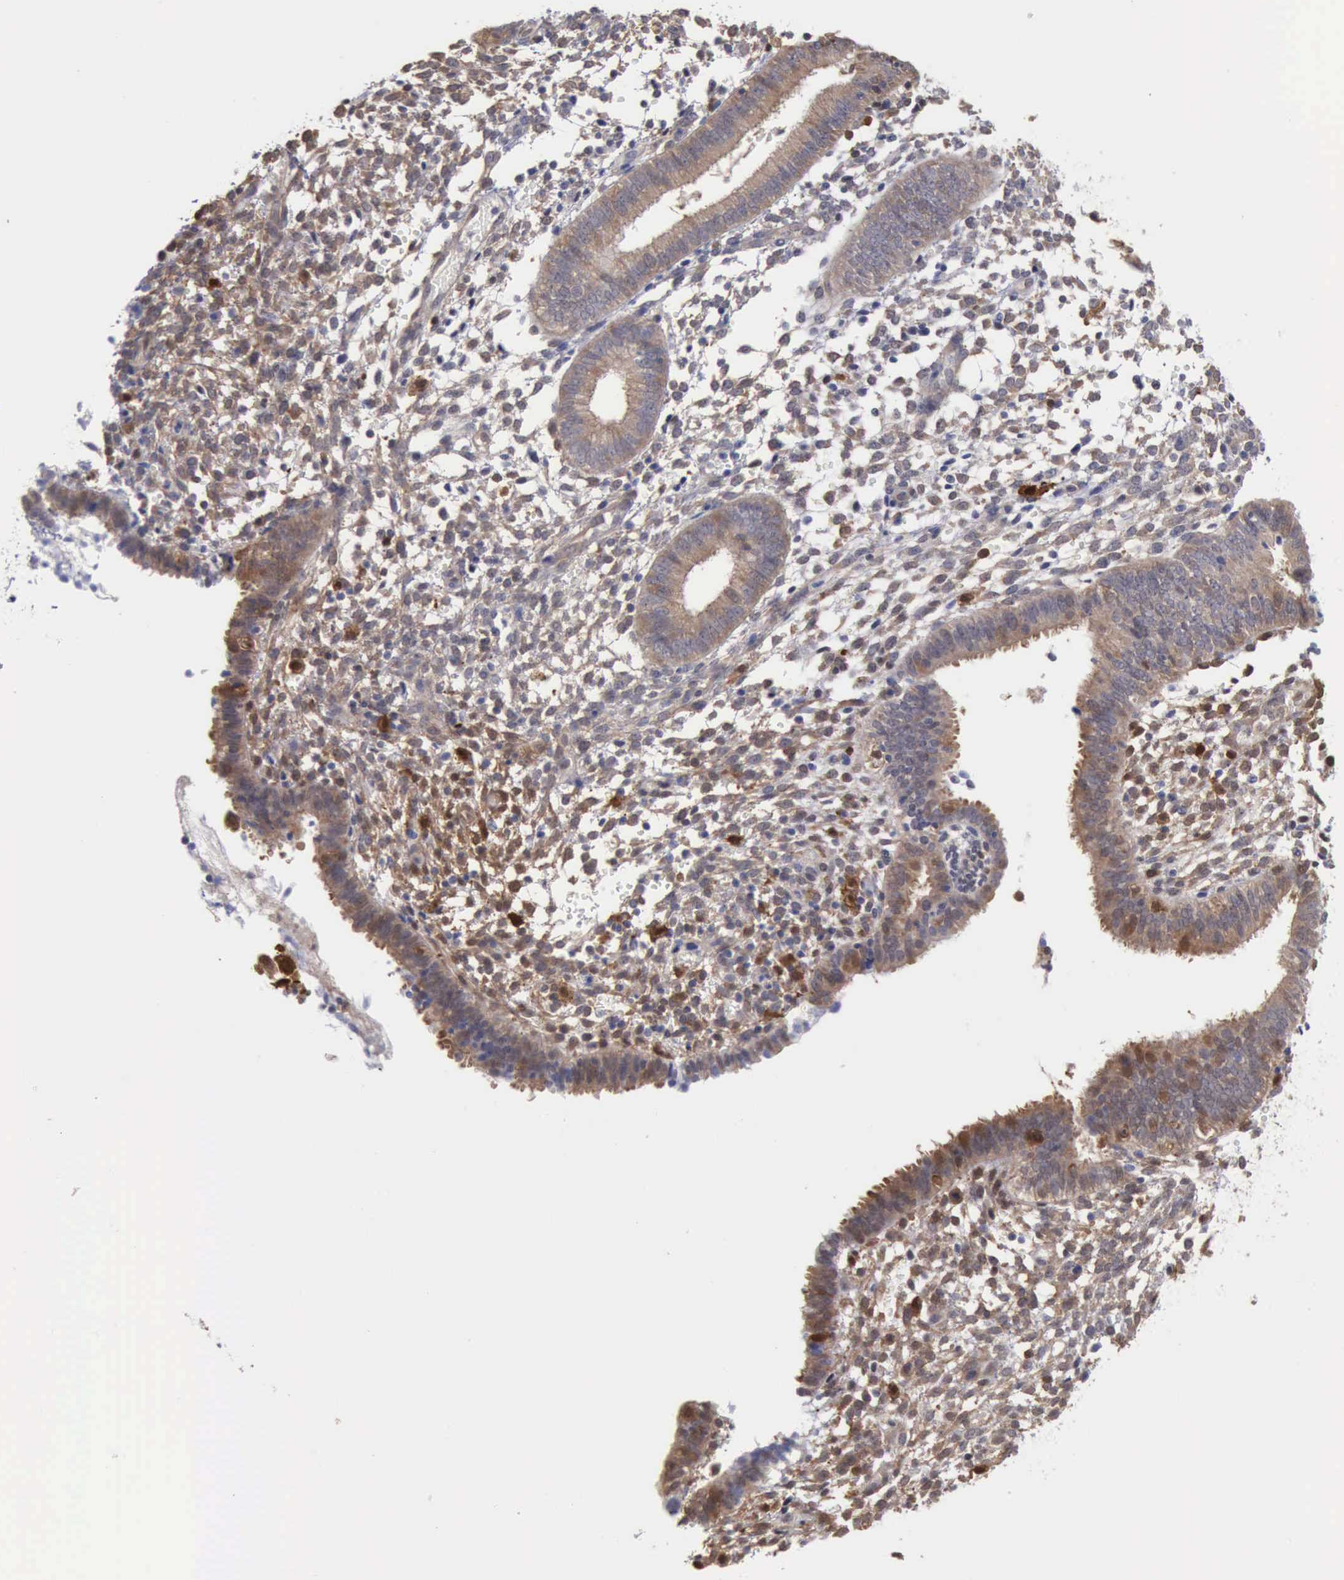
{"staining": {"intensity": "weak", "quantity": "<25%", "location": "cytoplasmic/membranous"}, "tissue": "endometrium", "cell_type": "Cells in endometrial stroma", "image_type": "normal", "snomed": [{"axis": "morphology", "description": "Normal tissue, NOS"}, {"axis": "topography", "description": "Endometrium"}], "caption": "Immunohistochemistry (IHC) photomicrograph of unremarkable endometrium stained for a protein (brown), which displays no positivity in cells in endometrial stroma.", "gene": "STAT1", "patient": {"sex": "female", "age": 35}}